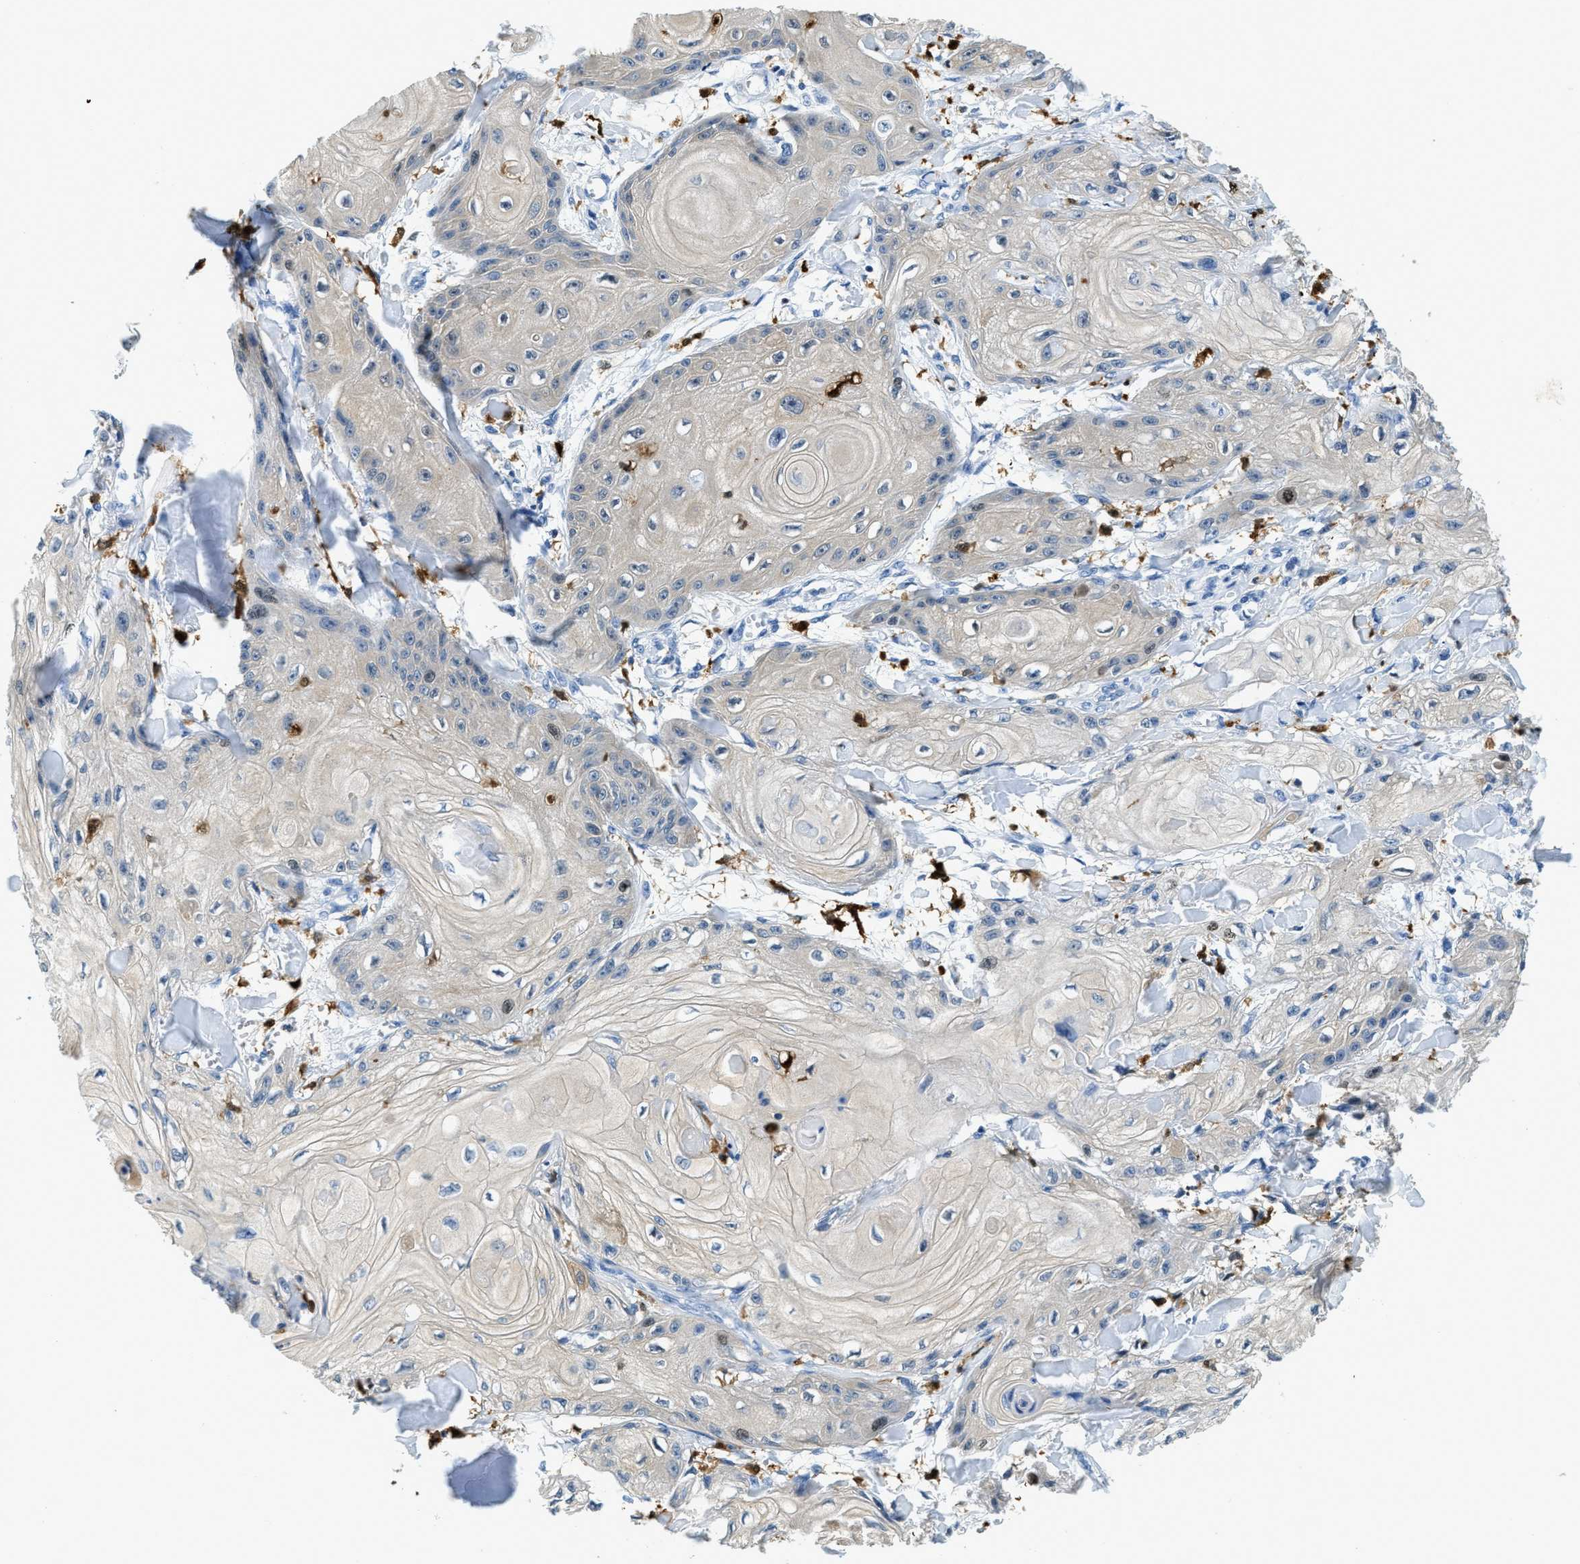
{"staining": {"intensity": "negative", "quantity": "none", "location": "none"}, "tissue": "skin cancer", "cell_type": "Tumor cells", "image_type": "cancer", "snomed": [{"axis": "morphology", "description": "Squamous cell carcinoma, NOS"}, {"axis": "topography", "description": "Skin"}], "caption": "Photomicrograph shows no protein positivity in tumor cells of skin cancer (squamous cell carcinoma) tissue.", "gene": "CAPG", "patient": {"sex": "male", "age": 74}}